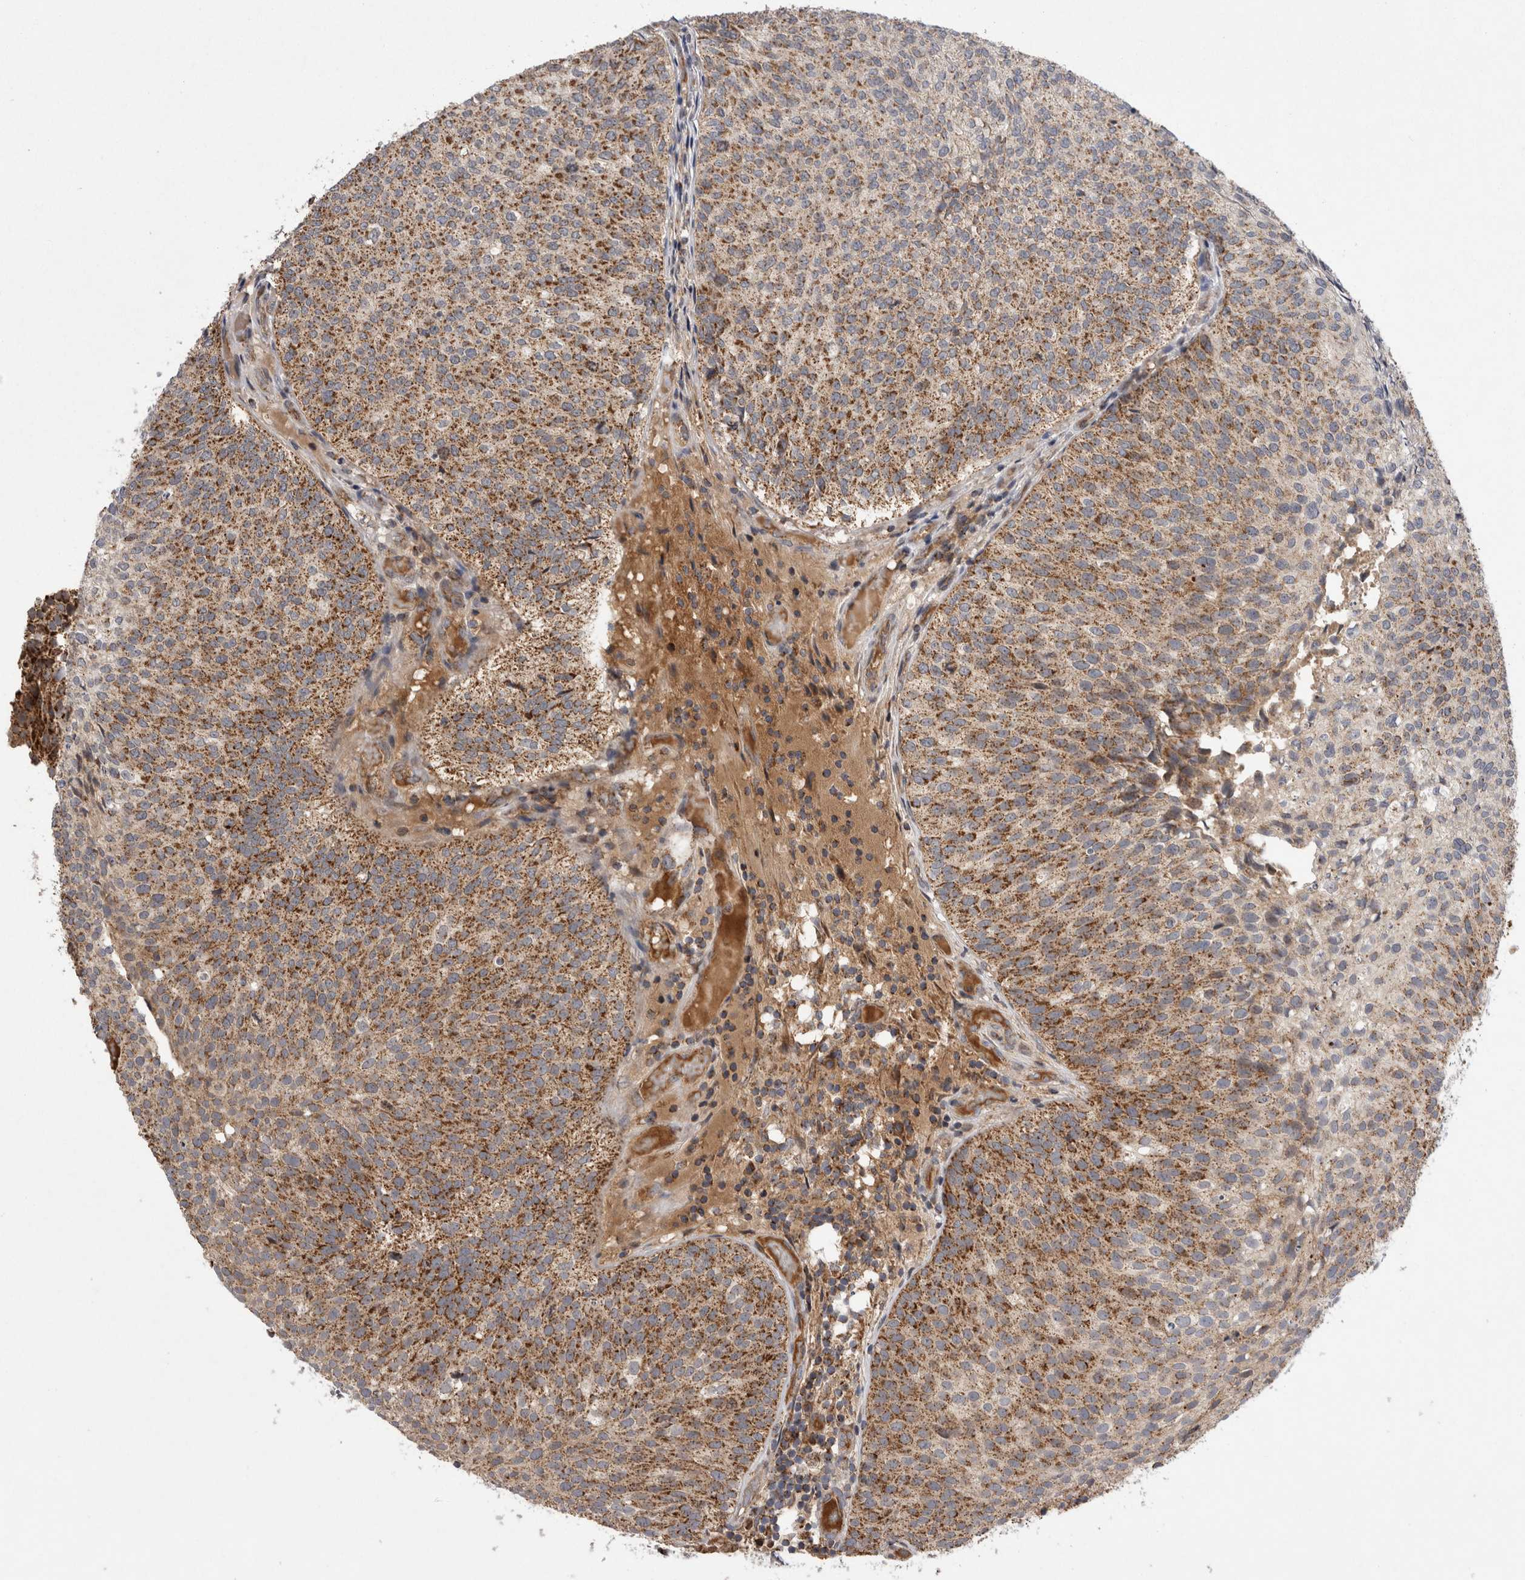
{"staining": {"intensity": "moderate", "quantity": ">75%", "location": "cytoplasmic/membranous"}, "tissue": "urothelial cancer", "cell_type": "Tumor cells", "image_type": "cancer", "snomed": [{"axis": "morphology", "description": "Urothelial carcinoma, Low grade"}, {"axis": "topography", "description": "Urinary bladder"}], "caption": "Immunohistochemical staining of human urothelial cancer reveals medium levels of moderate cytoplasmic/membranous protein positivity in about >75% of tumor cells.", "gene": "DARS2", "patient": {"sex": "male", "age": 86}}